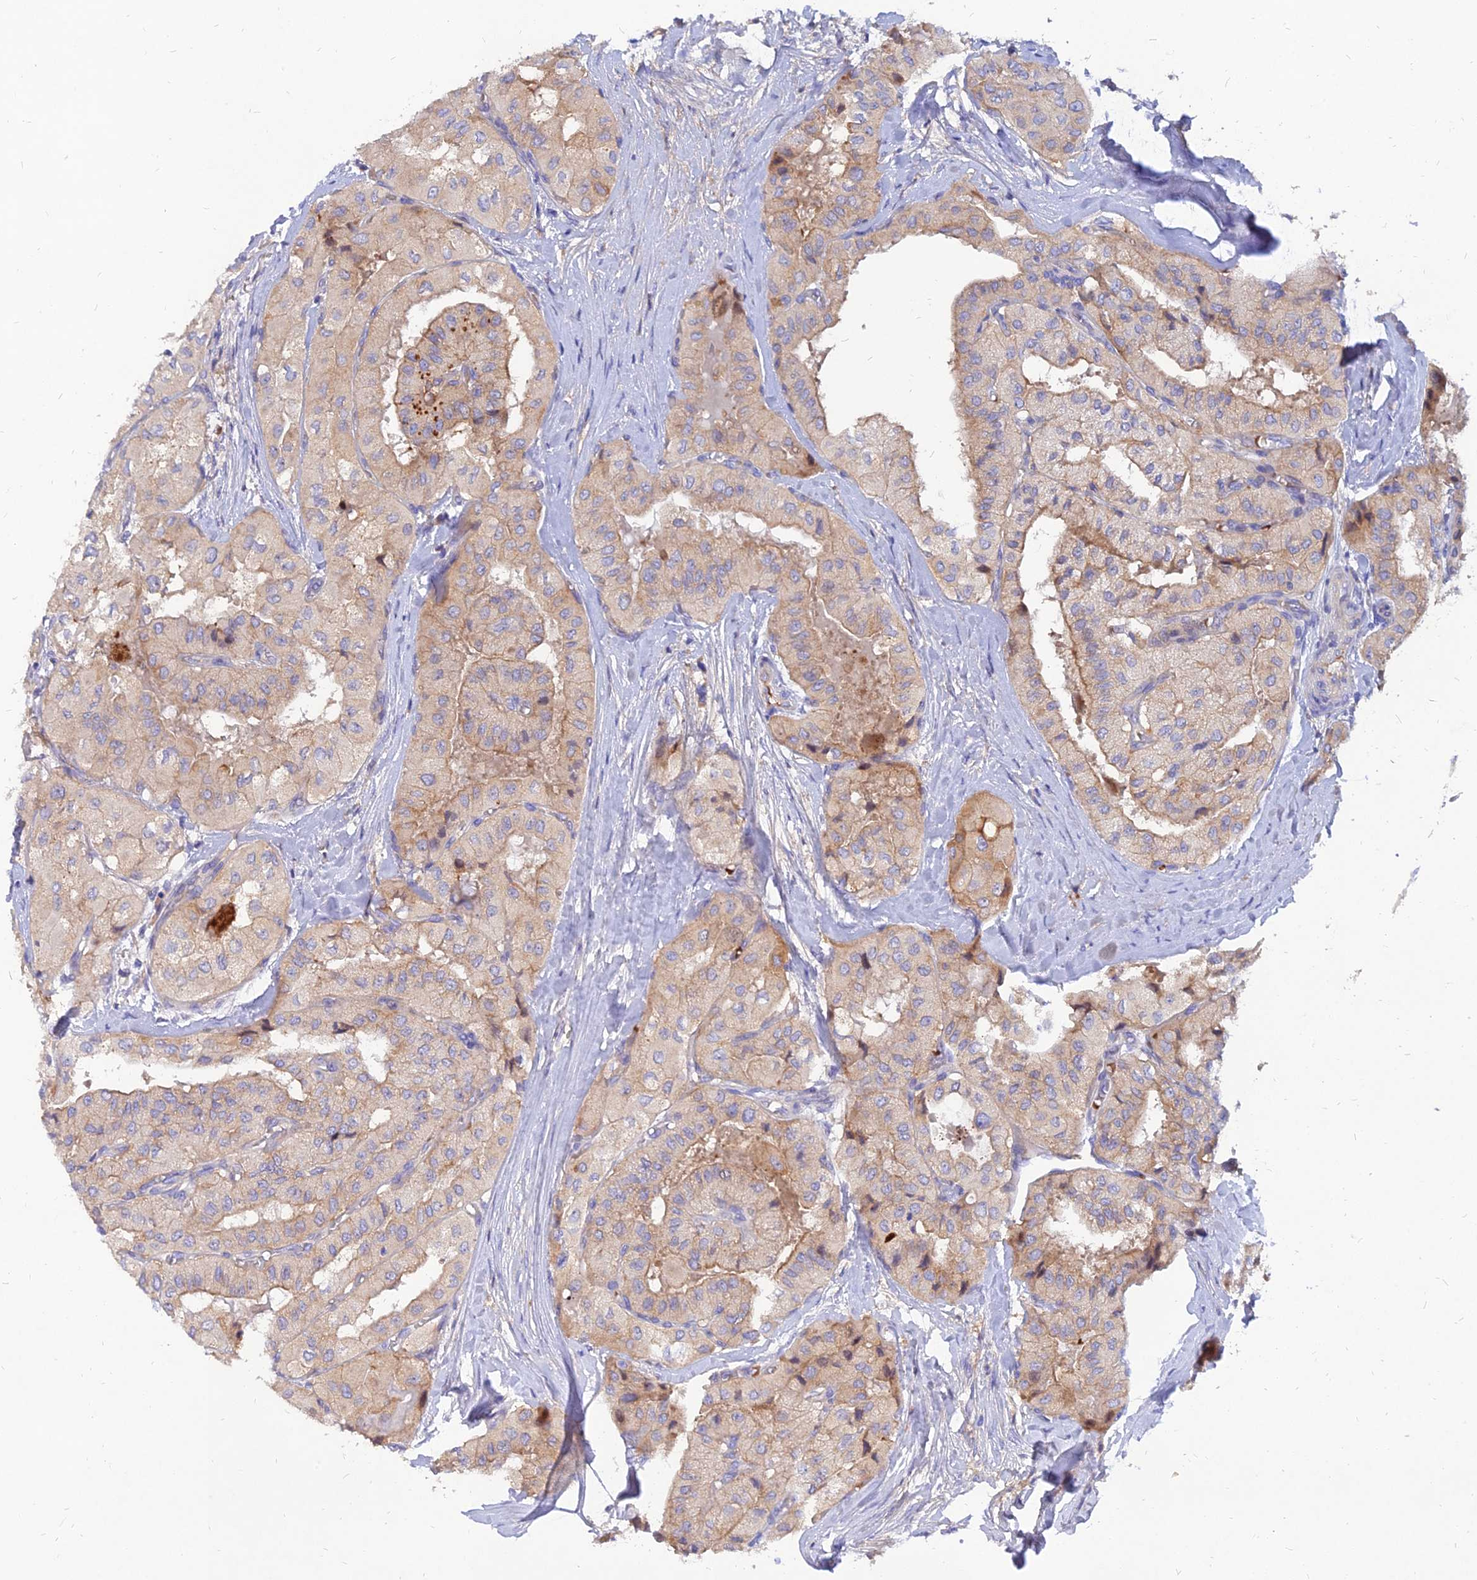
{"staining": {"intensity": "weak", "quantity": "<25%", "location": "cytoplasmic/membranous"}, "tissue": "thyroid cancer", "cell_type": "Tumor cells", "image_type": "cancer", "snomed": [{"axis": "morphology", "description": "Papillary adenocarcinoma, NOS"}, {"axis": "topography", "description": "Thyroid gland"}], "caption": "There is no significant positivity in tumor cells of thyroid papillary adenocarcinoma.", "gene": "MROH1", "patient": {"sex": "female", "age": 59}}